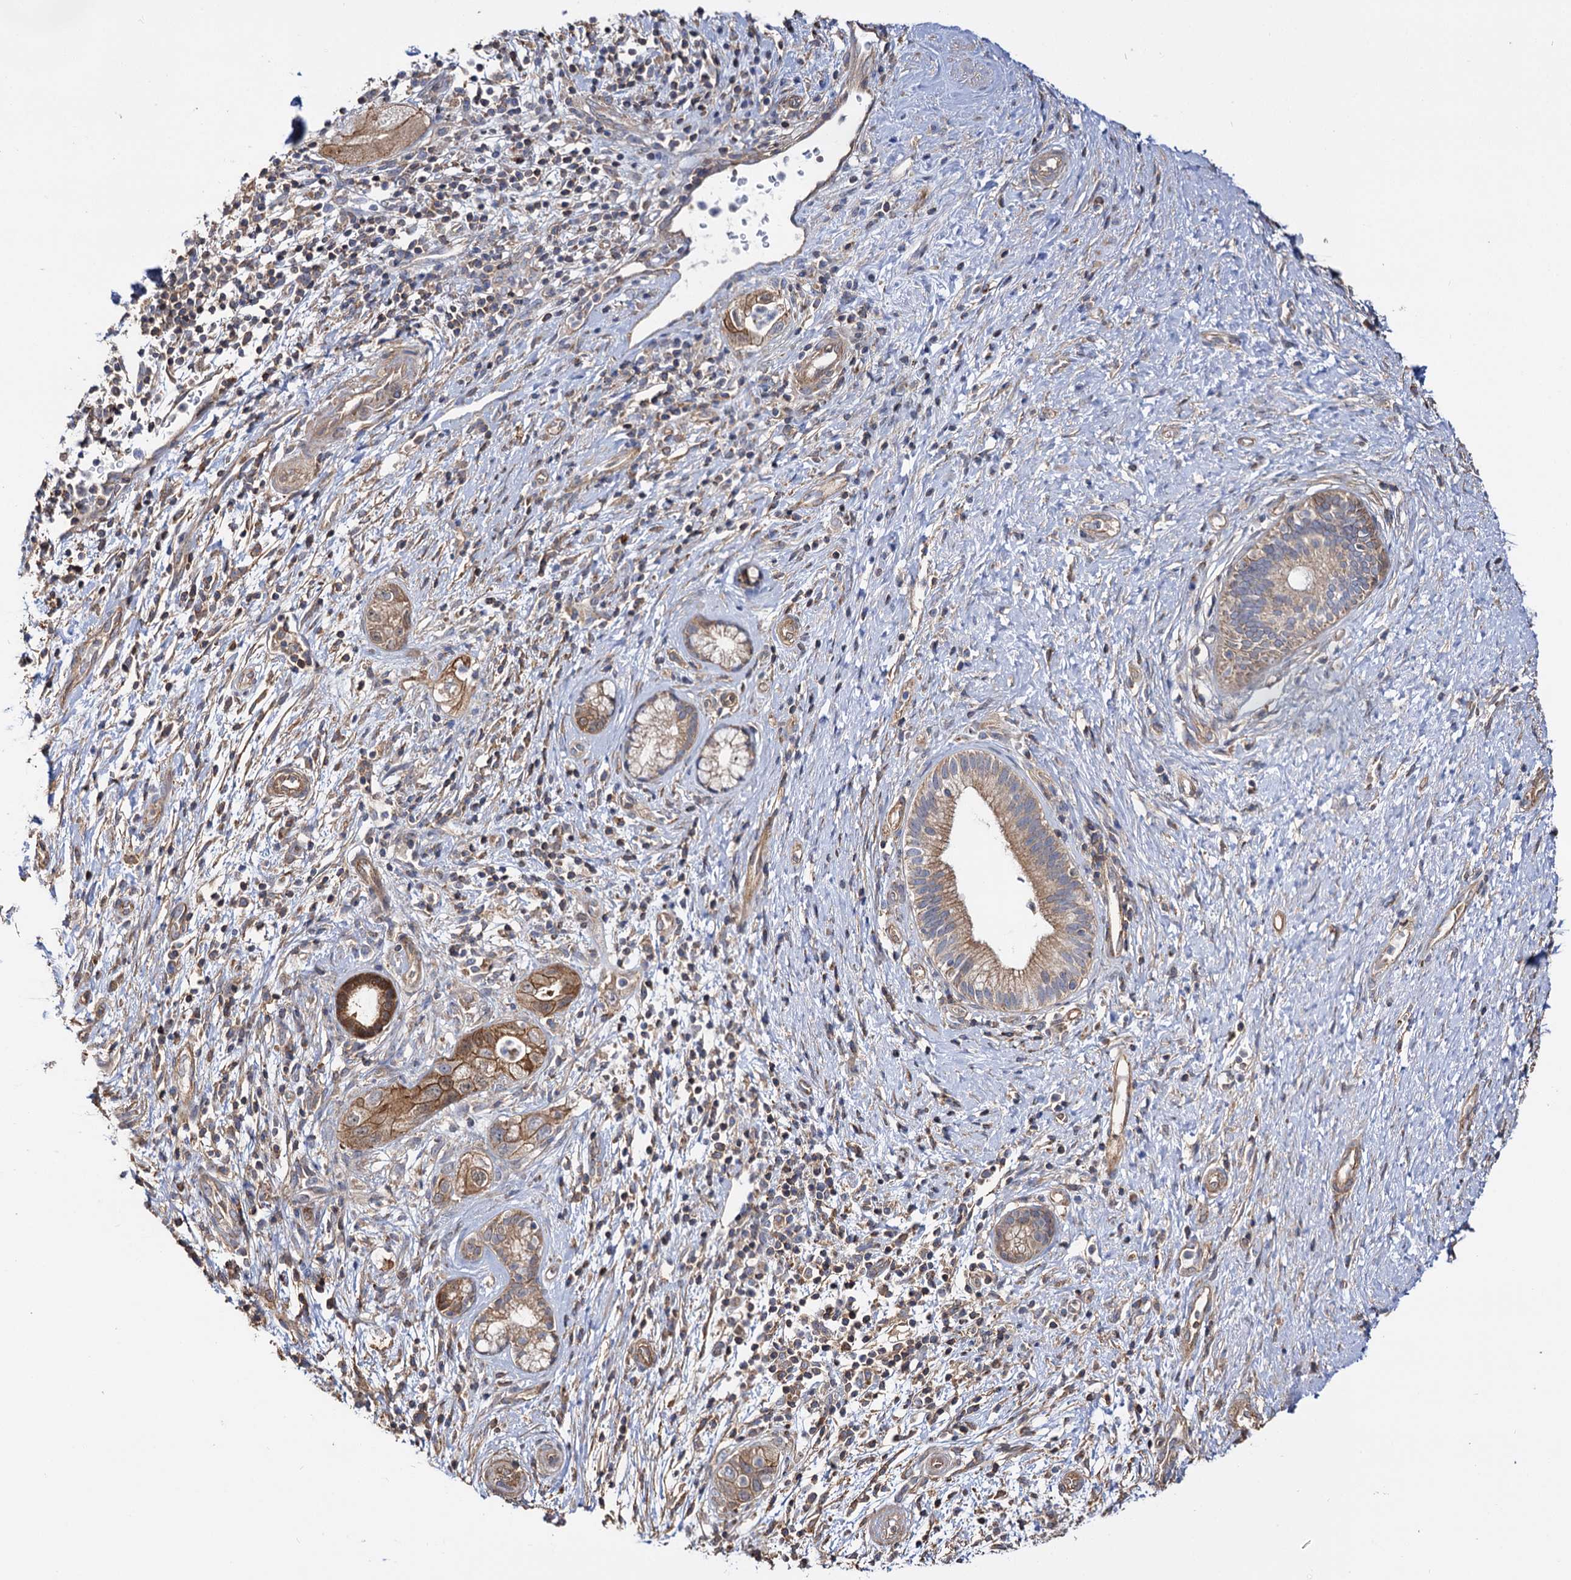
{"staining": {"intensity": "moderate", "quantity": "25%-75%", "location": "cytoplasmic/membranous"}, "tissue": "pancreatic cancer", "cell_type": "Tumor cells", "image_type": "cancer", "snomed": [{"axis": "morphology", "description": "Adenocarcinoma, NOS"}, {"axis": "topography", "description": "Pancreas"}], "caption": "This is an image of immunohistochemistry (IHC) staining of adenocarcinoma (pancreatic), which shows moderate positivity in the cytoplasmic/membranous of tumor cells.", "gene": "IDI1", "patient": {"sex": "female", "age": 73}}